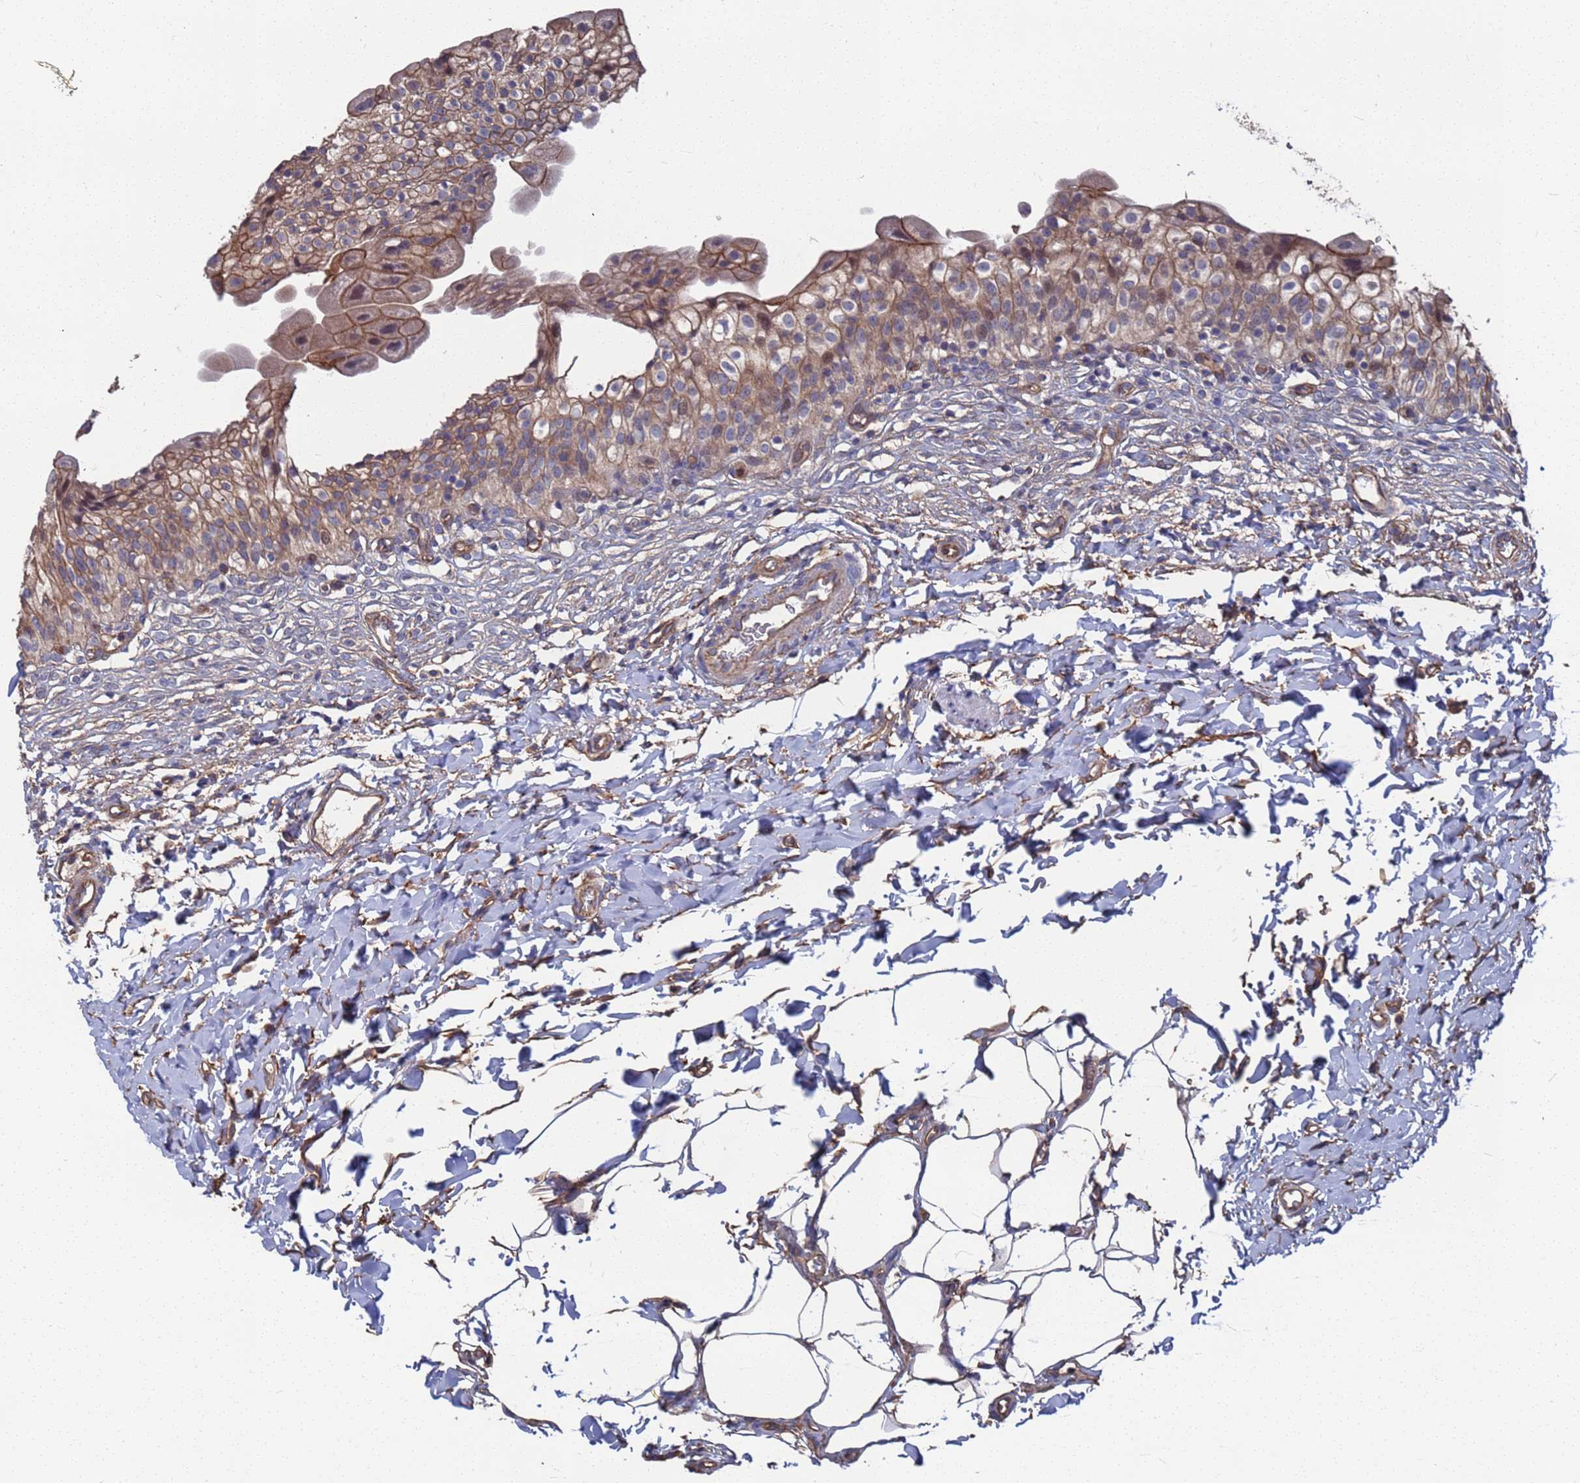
{"staining": {"intensity": "moderate", "quantity": "25%-75%", "location": "cytoplasmic/membranous,nuclear"}, "tissue": "urinary bladder", "cell_type": "Urothelial cells", "image_type": "normal", "snomed": [{"axis": "morphology", "description": "Normal tissue, NOS"}, {"axis": "topography", "description": "Urinary bladder"}], "caption": "Moderate cytoplasmic/membranous,nuclear staining is present in approximately 25%-75% of urothelial cells in unremarkable urinary bladder.", "gene": "NDUFAF6", "patient": {"sex": "male", "age": 55}}